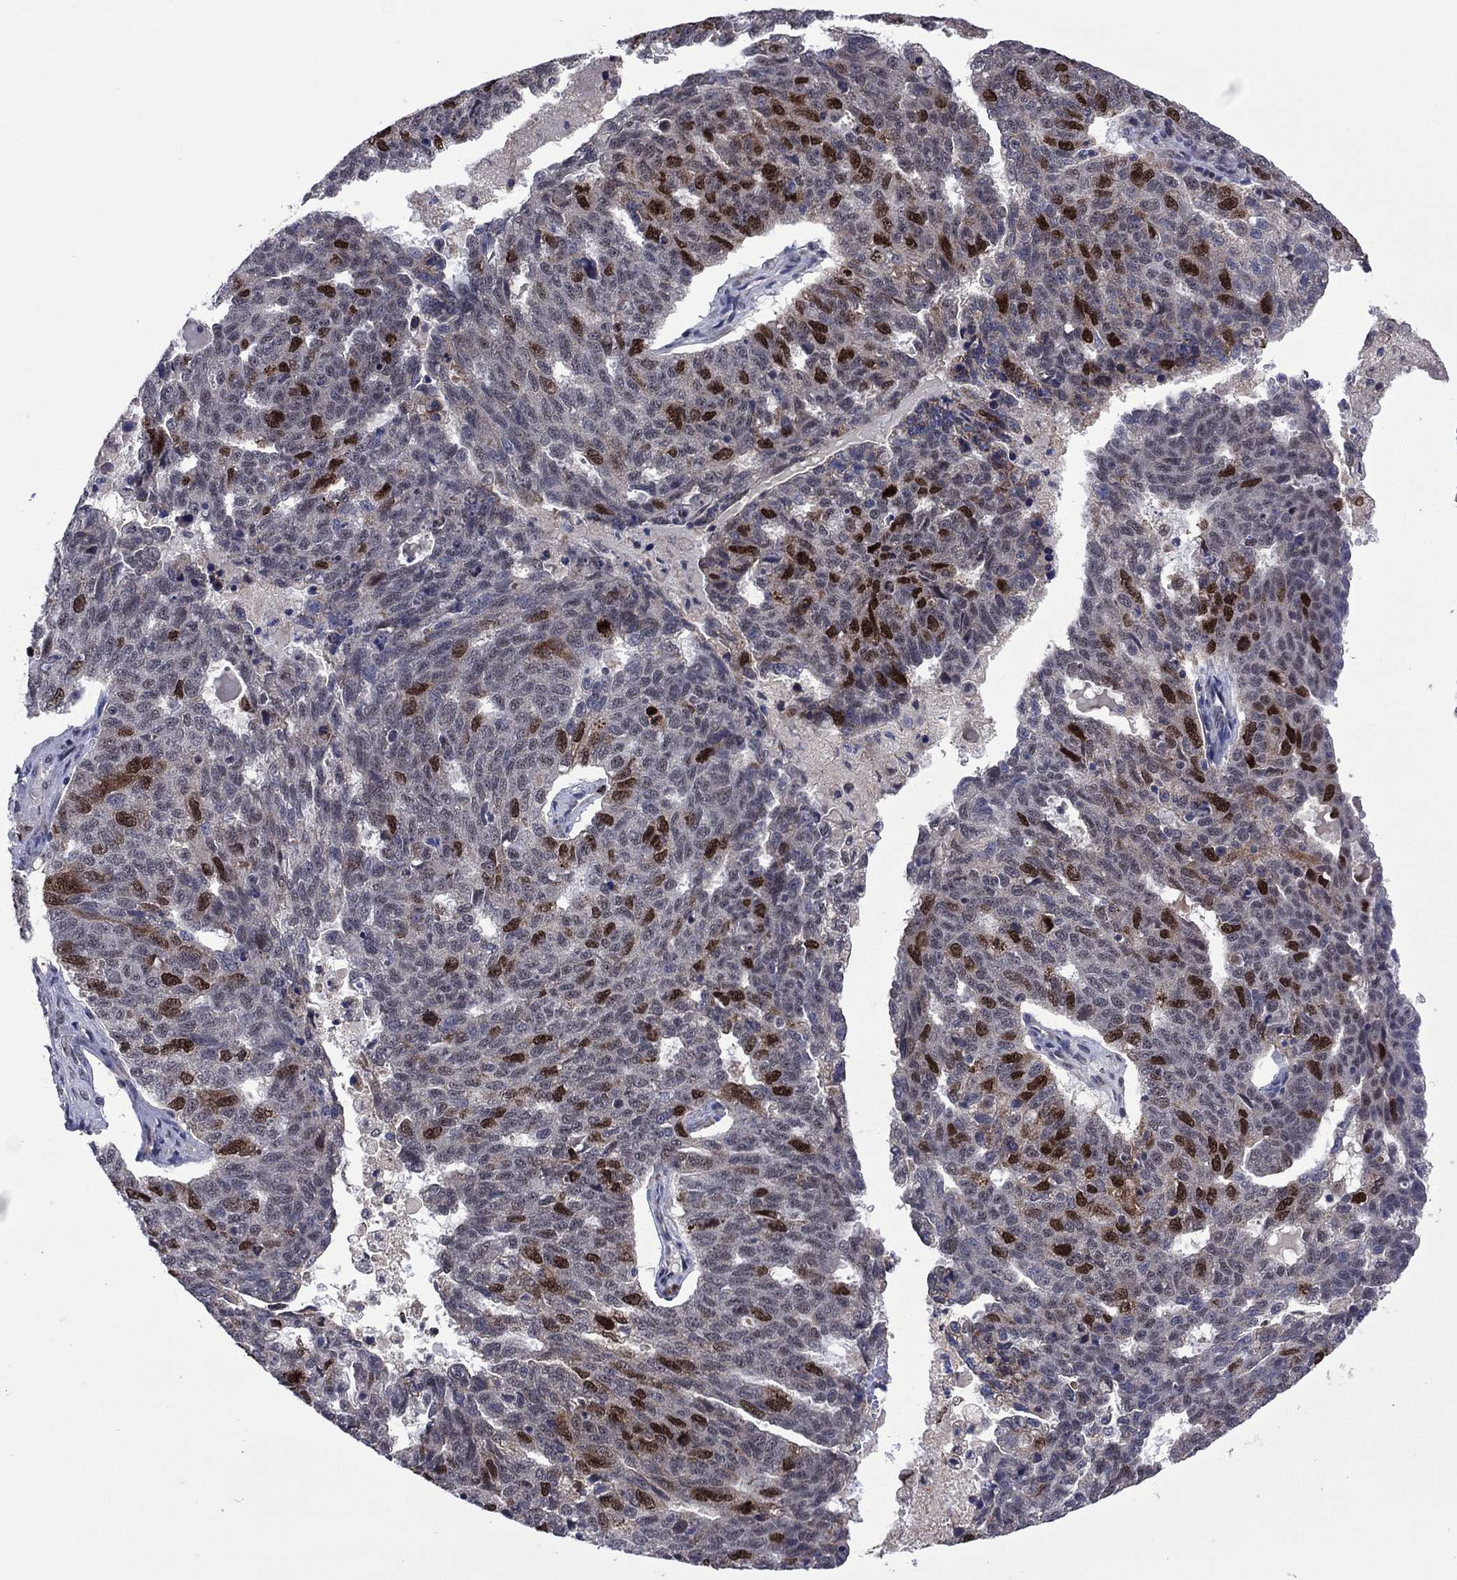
{"staining": {"intensity": "strong", "quantity": "<25%", "location": "nuclear"}, "tissue": "ovarian cancer", "cell_type": "Tumor cells", "image_type": "cancer", "snomed": [{"axis": "morphology", "description": "Cystadenocarcinoma, serous, NOS"}, {"axis": "topography", "description": "Ovary"}], "caption": "Ovarian cancer stained for a protein (brown) exhibits strong nuclear positive staining in approximately <25% of tumor cells.", "gene": "CDCA5", "patient": {"sex": "female", "age": 71}}